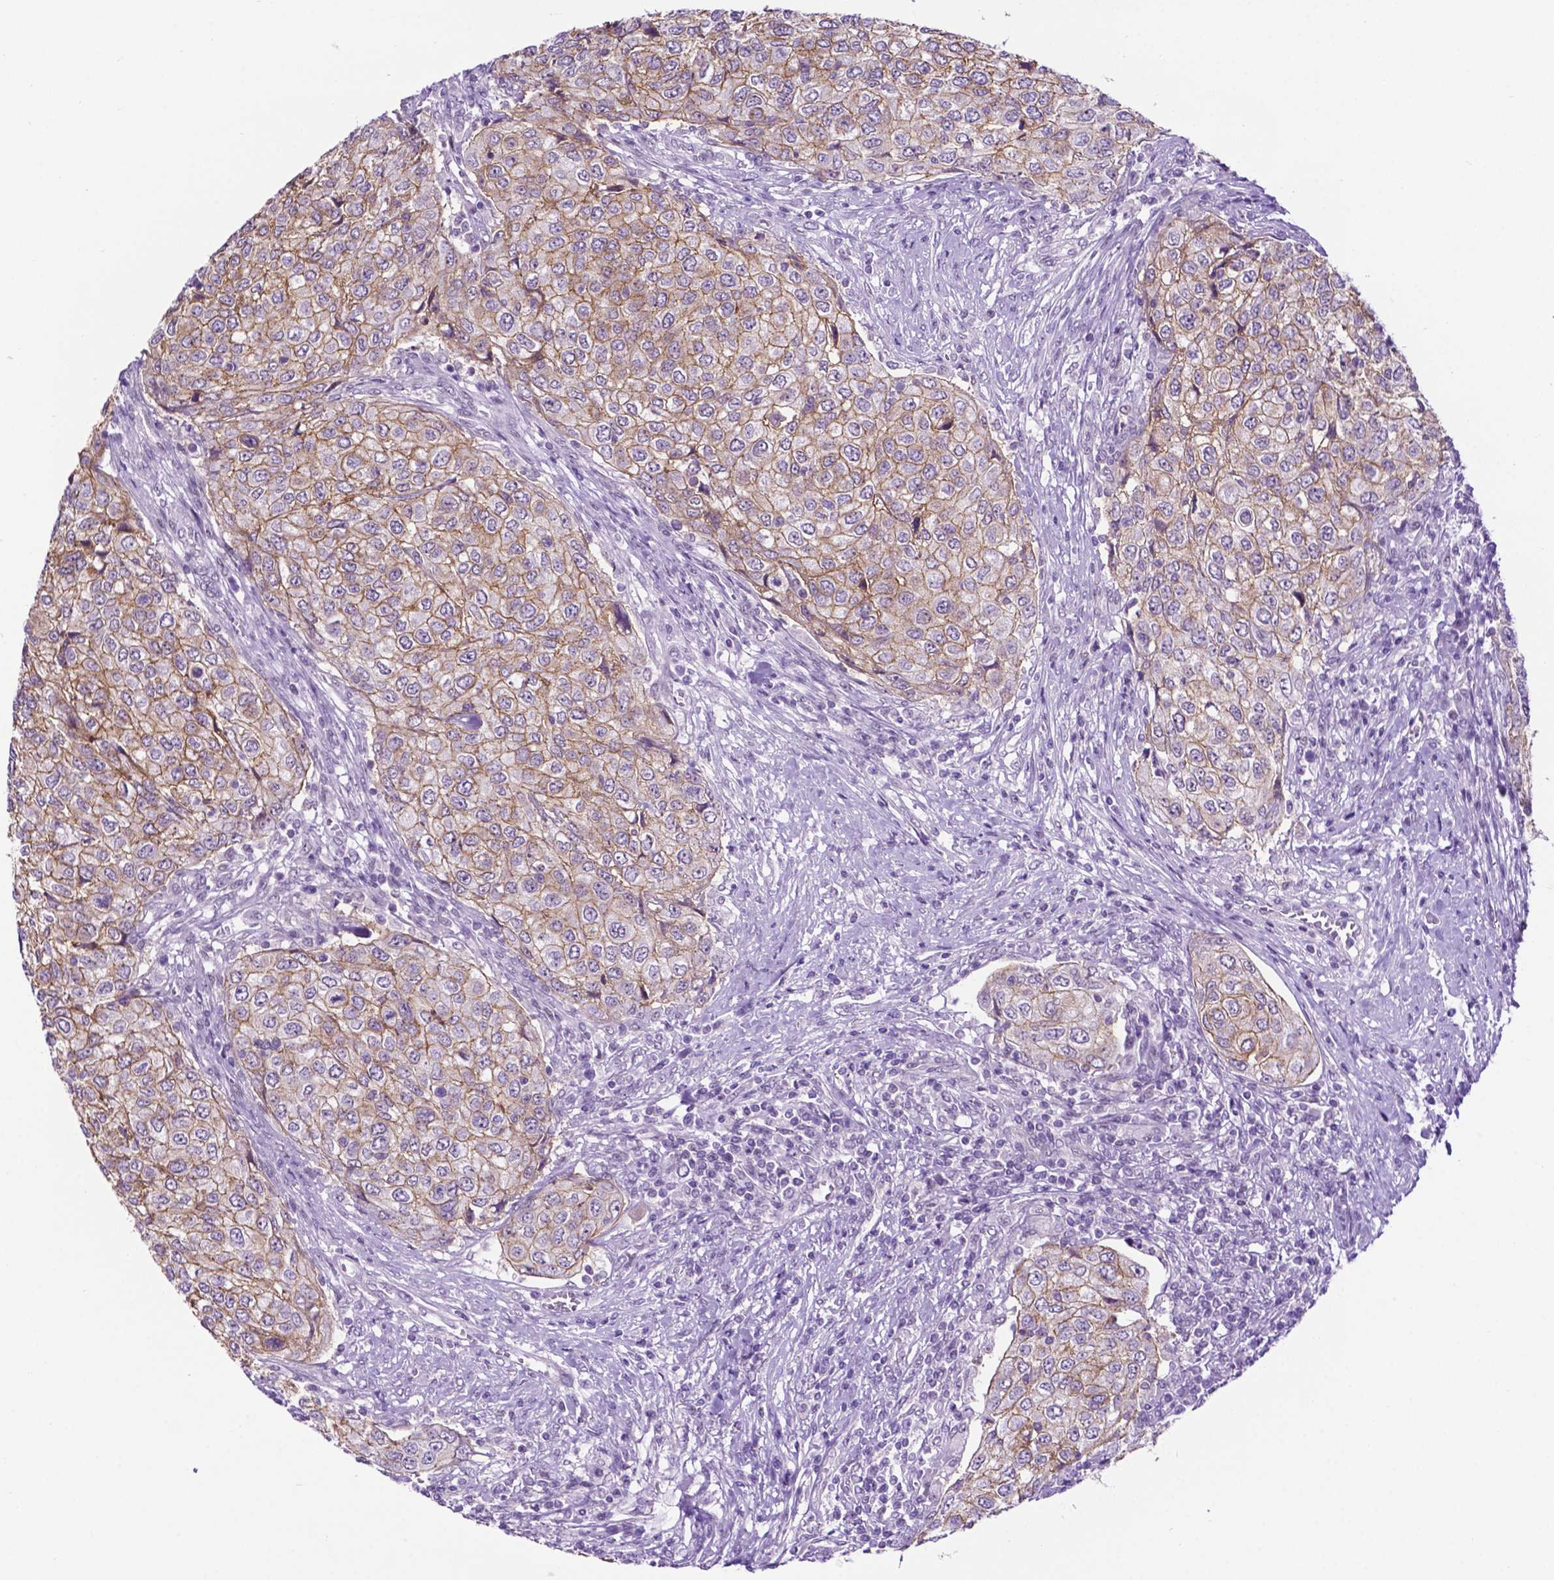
{"staining": {"intensity": "weak", "quantity": "25%-75%", "location": "cytoplasmic/membranous"}, "tissue": "urothelial cancer", "cell_type": "Tumor cells", "image_type": "cancer", "snomed": [{"axis": "morphology", "description": "Urothelial carcinoma, High grade"}, {"axis": "topography", "description": "Urinary bladder"}], "caption": "This micrograph shows IHC staining of human urothelial carcinoma (high-grade), with low weak cytoplasmic/membranous positivity in about 25%-75% of tumor cells.", "gene": "TACSTD2", "patient": {"sex": "female", "age": 78}}